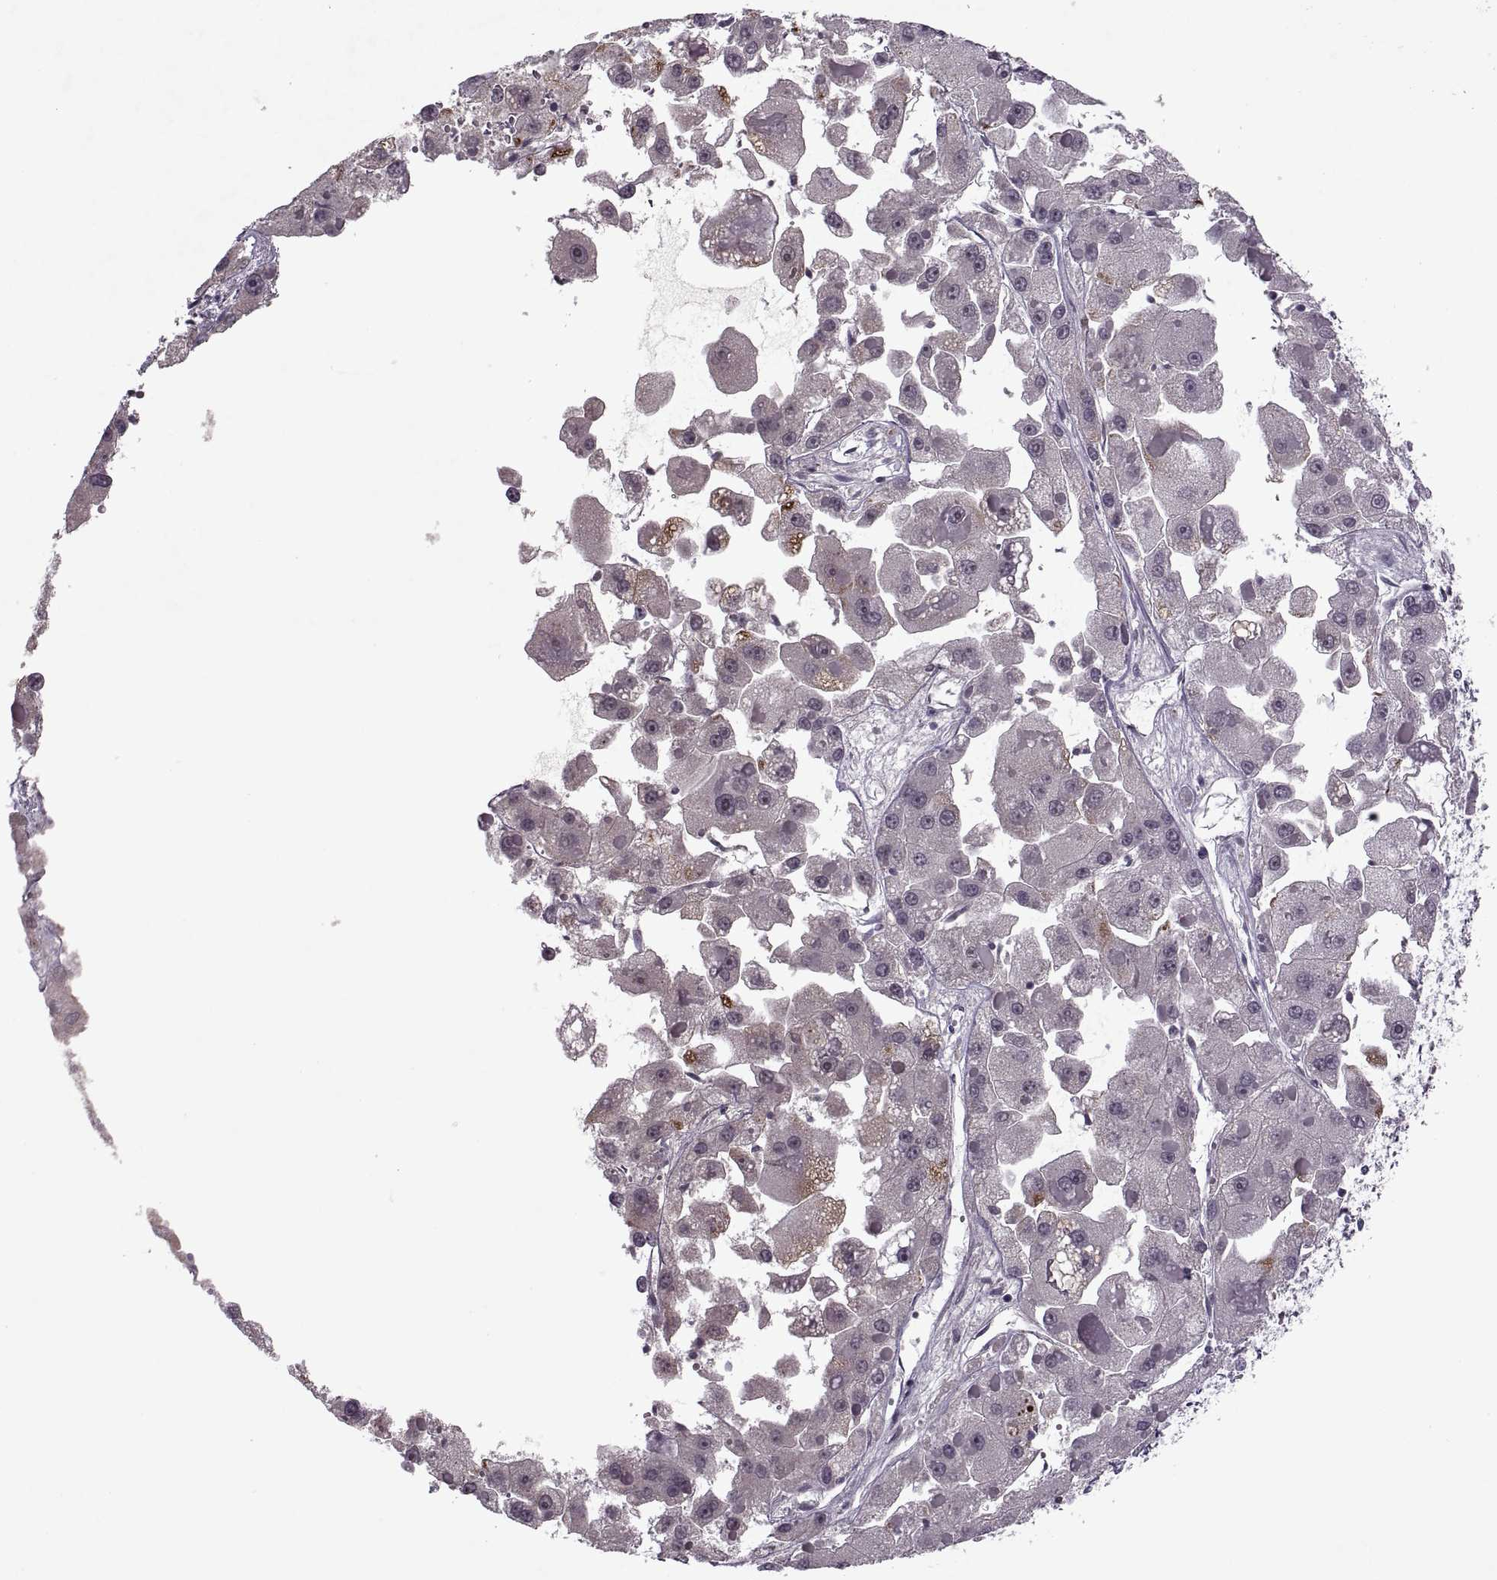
{"staining": {"intensity": "negative", "quantity": "none", "location": "none"}, "tissue": "liver cancer", "cell_type": "Tumor cells", "image_type": "cancer", "snomed": [{"axis": "morphology", "description": "Carcinoma, Hepatocellular, NOS"}, {"axis": "topography", "description": "Liver"}], "caption": "An immunohistochemistry (IHC) histopathology image of hepatocellular carcinoma (liver) is shown. There is no staining in tumor cells of hepatocellular carcinoma (liver).", "gene": "MGAT4D", "patient": {"sex": "female", "age": 73}}